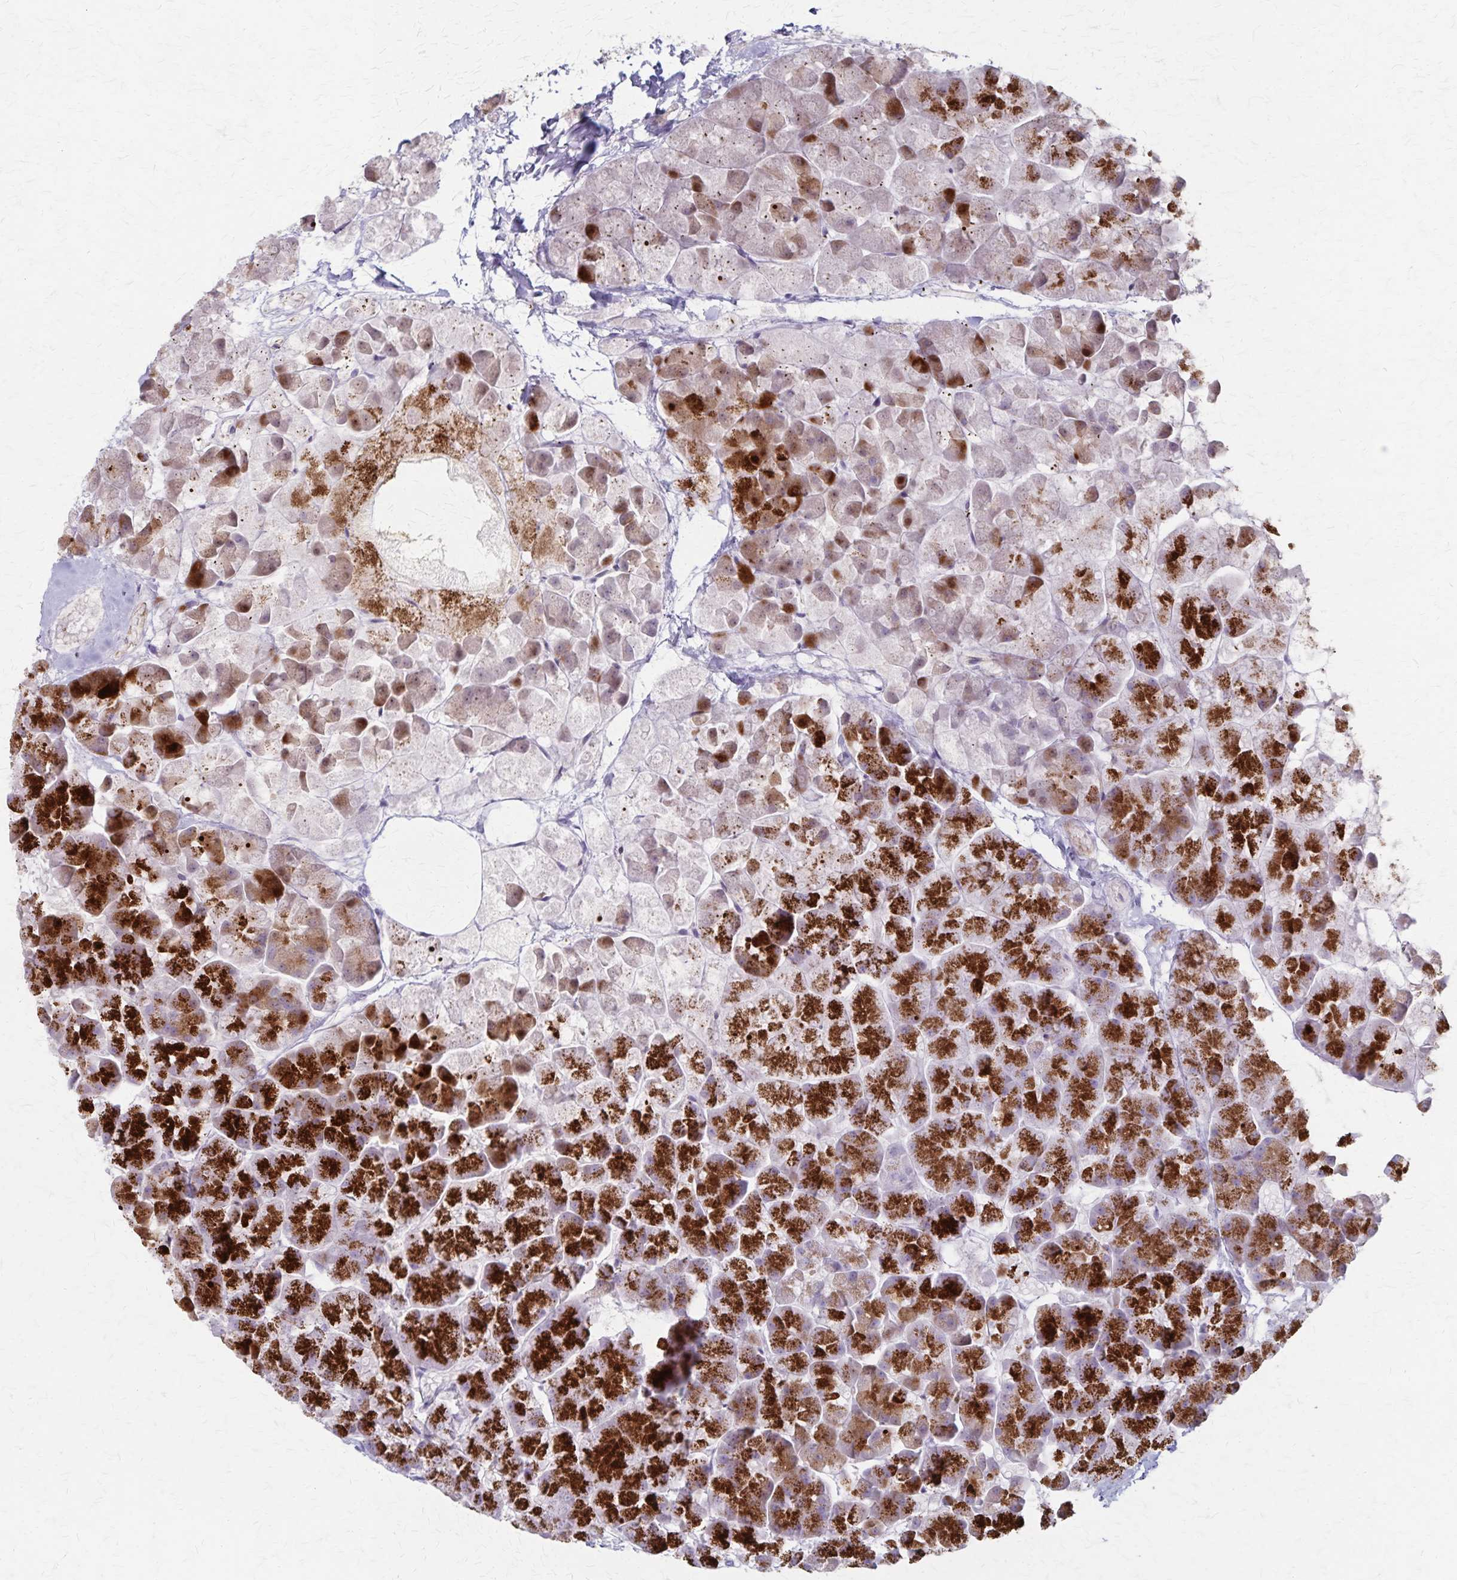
{"staining": {"intensity": "strong", "quantity": "25%-75%", "location": "cytoplasmic/membranous"}, "tissue": "pancreas", "cell_type": "Exocrine glandular cells", "image_type": "normal", "snomed": [{"axis": "morphology", "description": "Normal tissue, NOS"}, {"axis": "topography", "description": "Pancreas"}, {"axis": "topography", "description": "Peripheral nerve tissue"}], "caption": "This is an image of IHC staining of normal pancreas, which shows strong positivity in the cytoplasmic/membranous of exocrine glandular cells.", "gene": "RASL10B", "patient": {"sex": "male", "age": 54}}